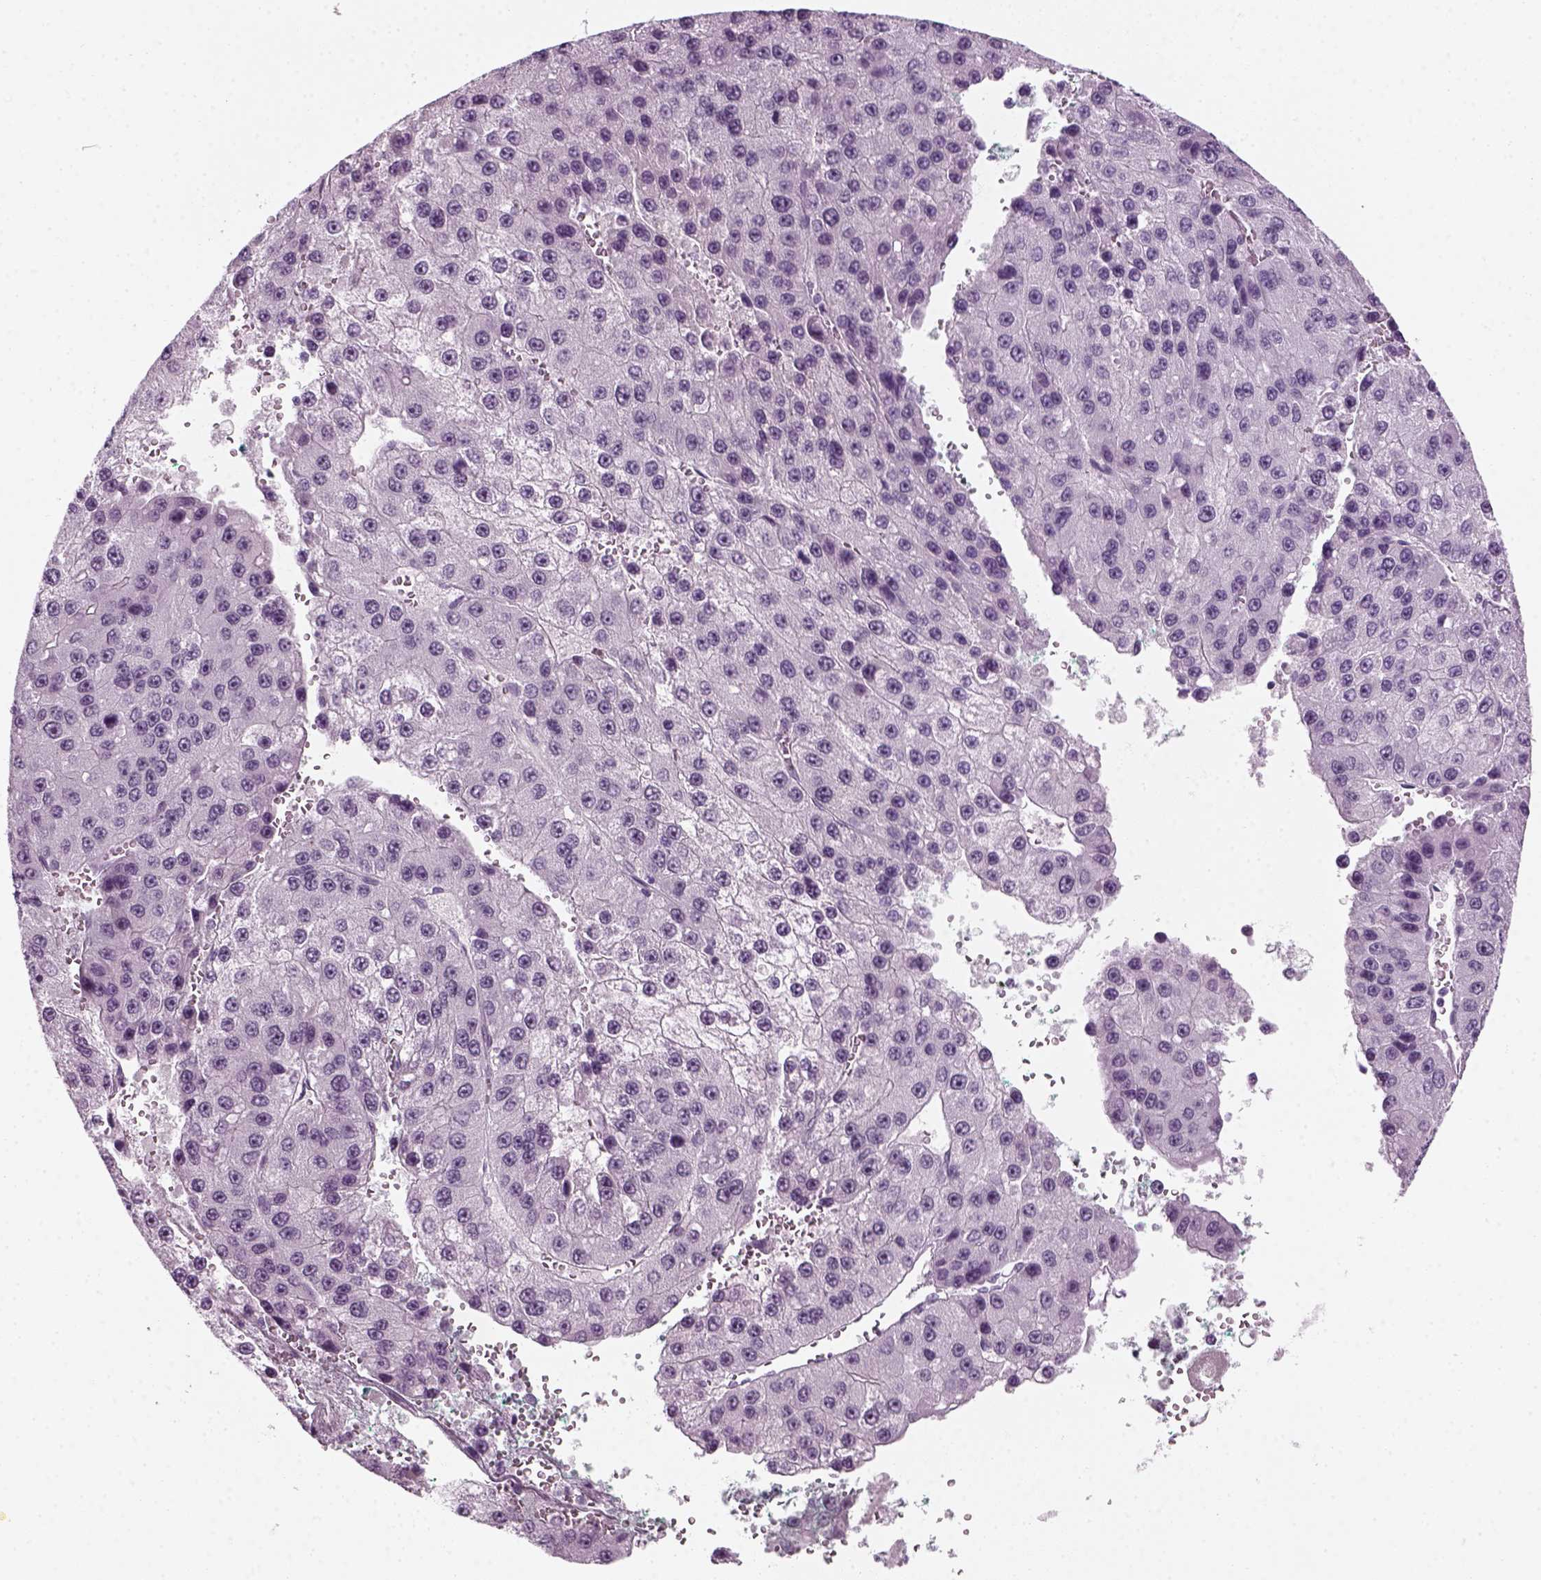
{"staining": {"intensity": "negative", "quantity": "none", "location": "none"}, "tissue": "liver cancer", "cell_type": "Tumor cells", "image_type": "cancer", "snomed": [{"axis": "morphology", "description": "Carcinoma, Hepatocellular, NOS"}, {"axis": "topography", "description": "Liver"}], "caption": "This is an IHC histopathology image of human liver hepatocellular carcinoma. There is no expression in tumor cells.", "gene": "KRT75", "patient": {"sex": "female", "age": 73}}